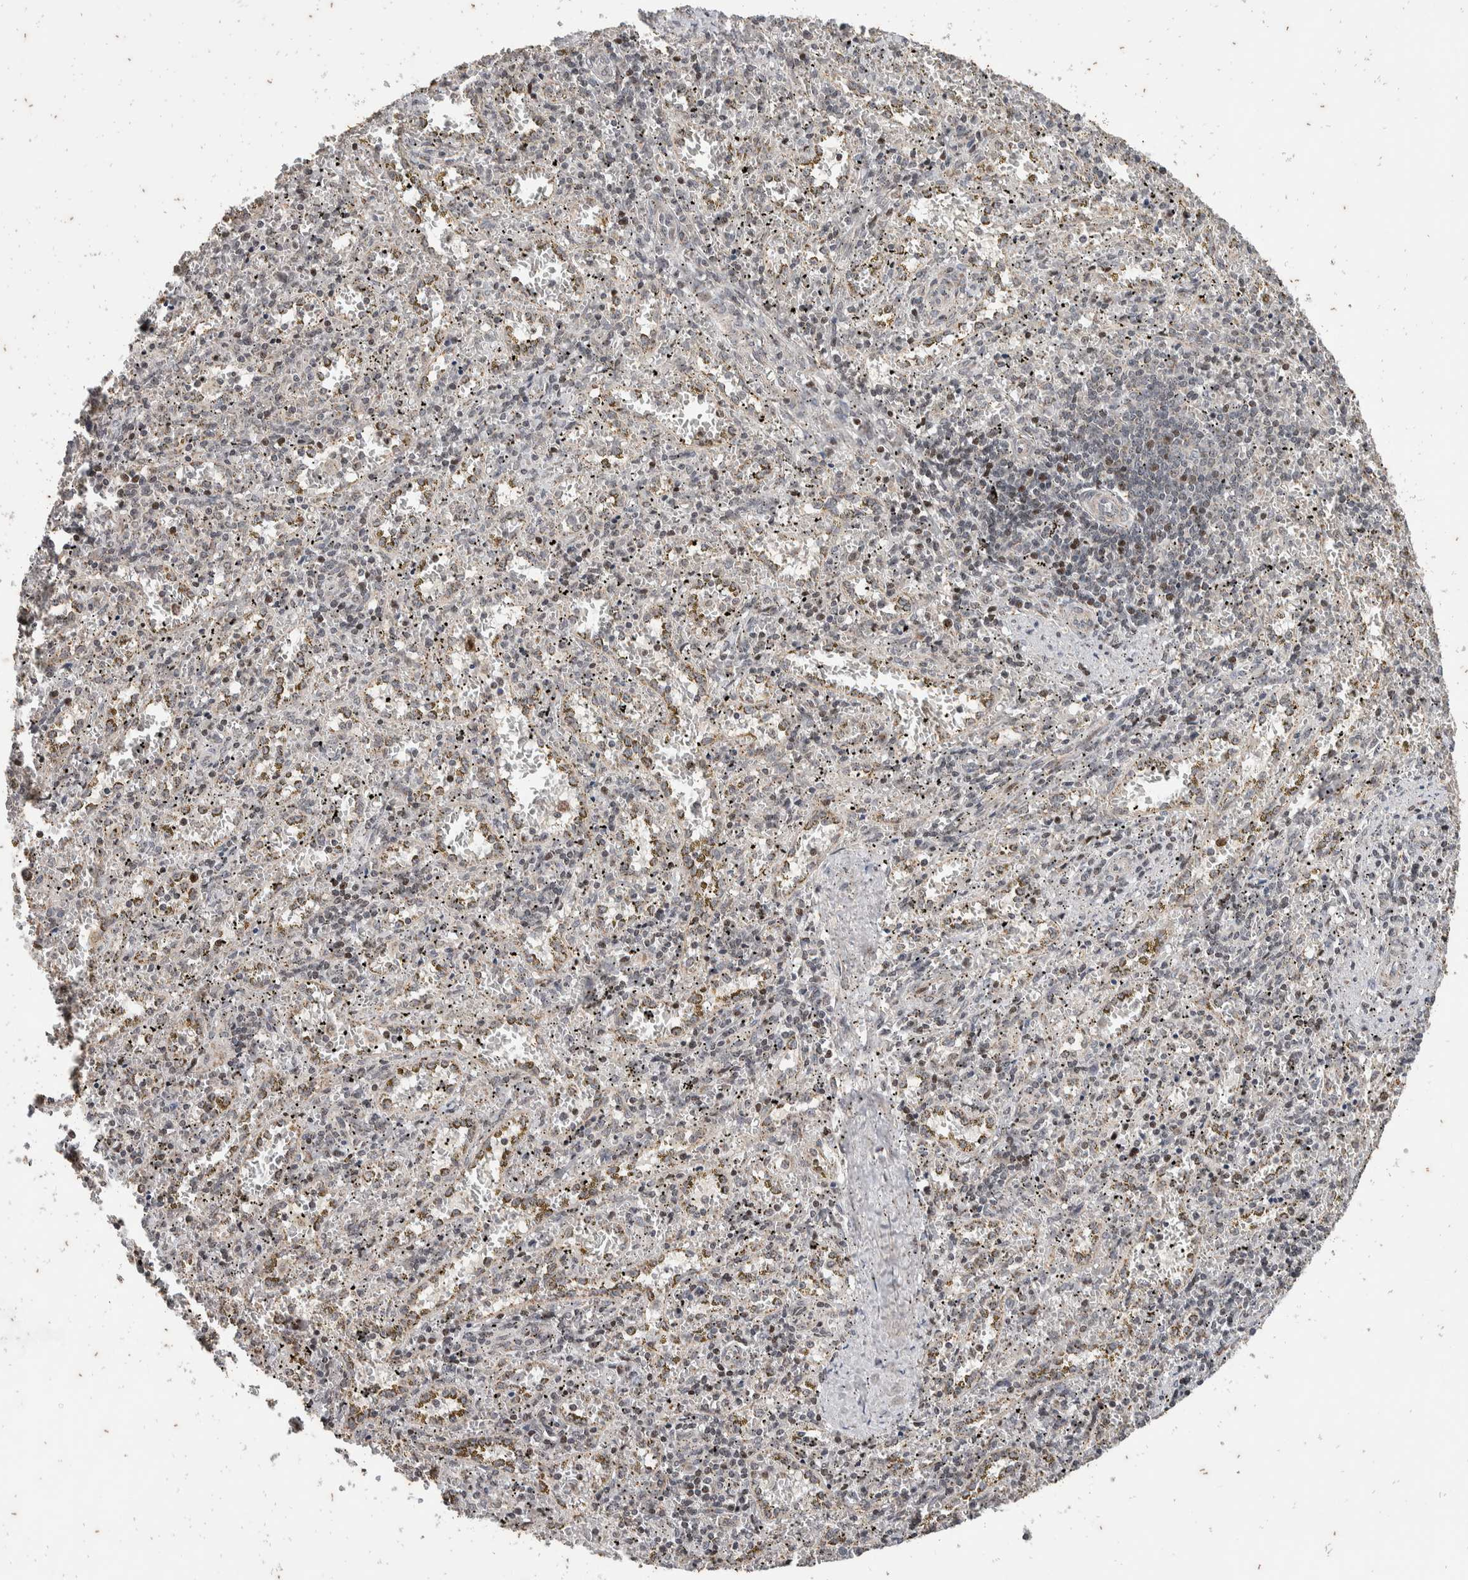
{"staining": {"intensity": "weak", "quantity": "25%-75%", "location": "nuclear"}, "tissue": "spleen", "cell_type": "Cells in red pulp", "image_type": "normal", "snomed": [{"axis": "morphology", "description": "Normal tissue, NOS"}, {"axis": "topography", "description": "Spleen"}], "caption": "Immunohistochemical staining of normal human spleen demonstrates 25%-75% levels of weak nuclear protein positivity in approximately 25%-75% of cells in red pulp.", "gene": "ATXN7L1", "patient": {"sex": "male", "age": 11}}